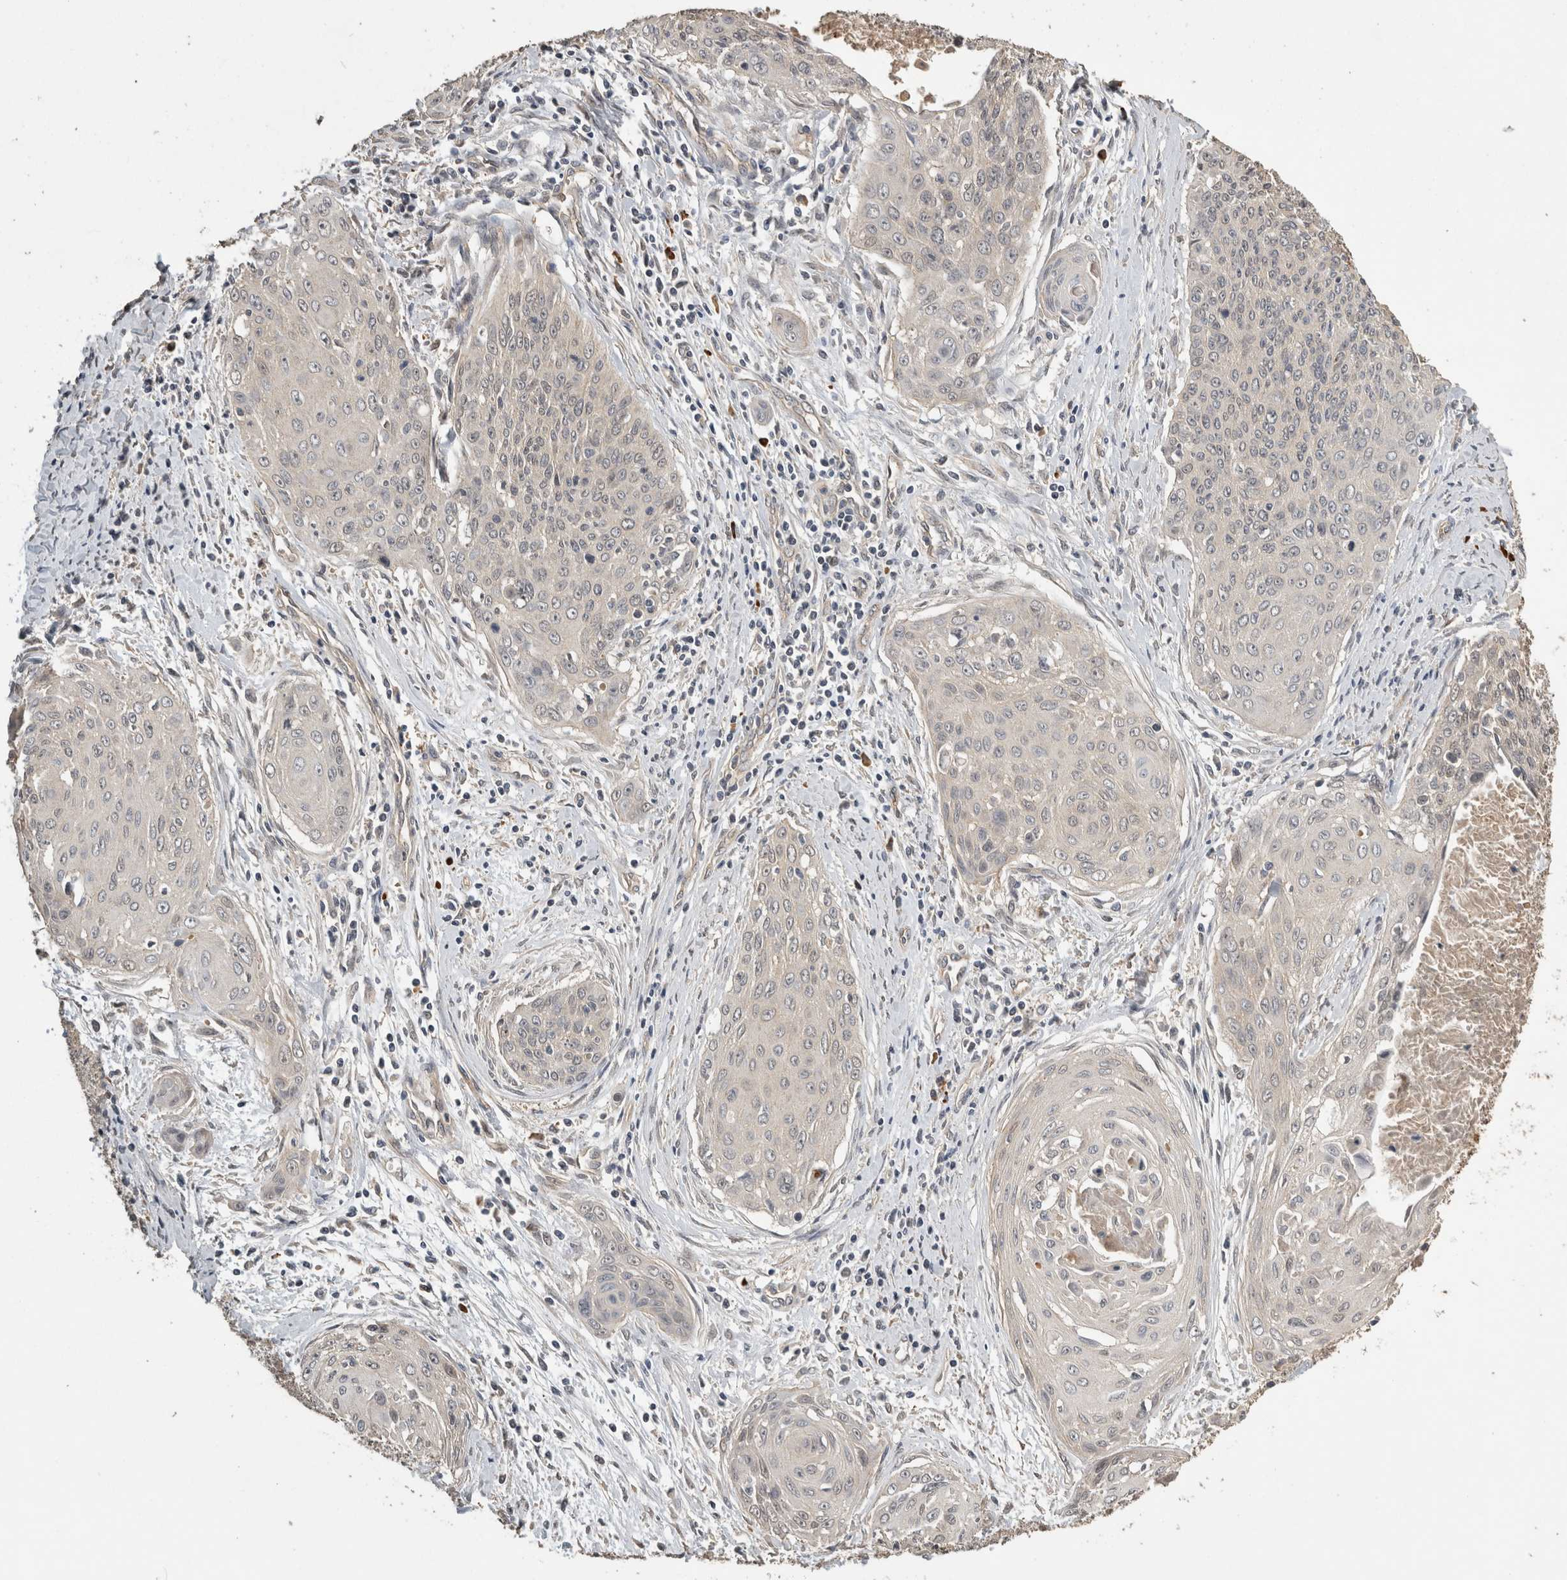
{"staining": {"intensity": "negative", "quantity": "none", "location": "none"}, "tissue": "cervical cancer", "cell_type": "Tumor cells", "image_type": "cancer", "snomed": [{"axis": "morphology", "description": "Squamous cell carcinoma, NOS"}, {"axis": "topography", "description": "Cervix"}], "caption": "Cervical cancer stained for a protein using immunohistochemistry reveals no staining tumor cells.", "gene": "RHPN1", "patient": {"sex": "female", "age": 55}}